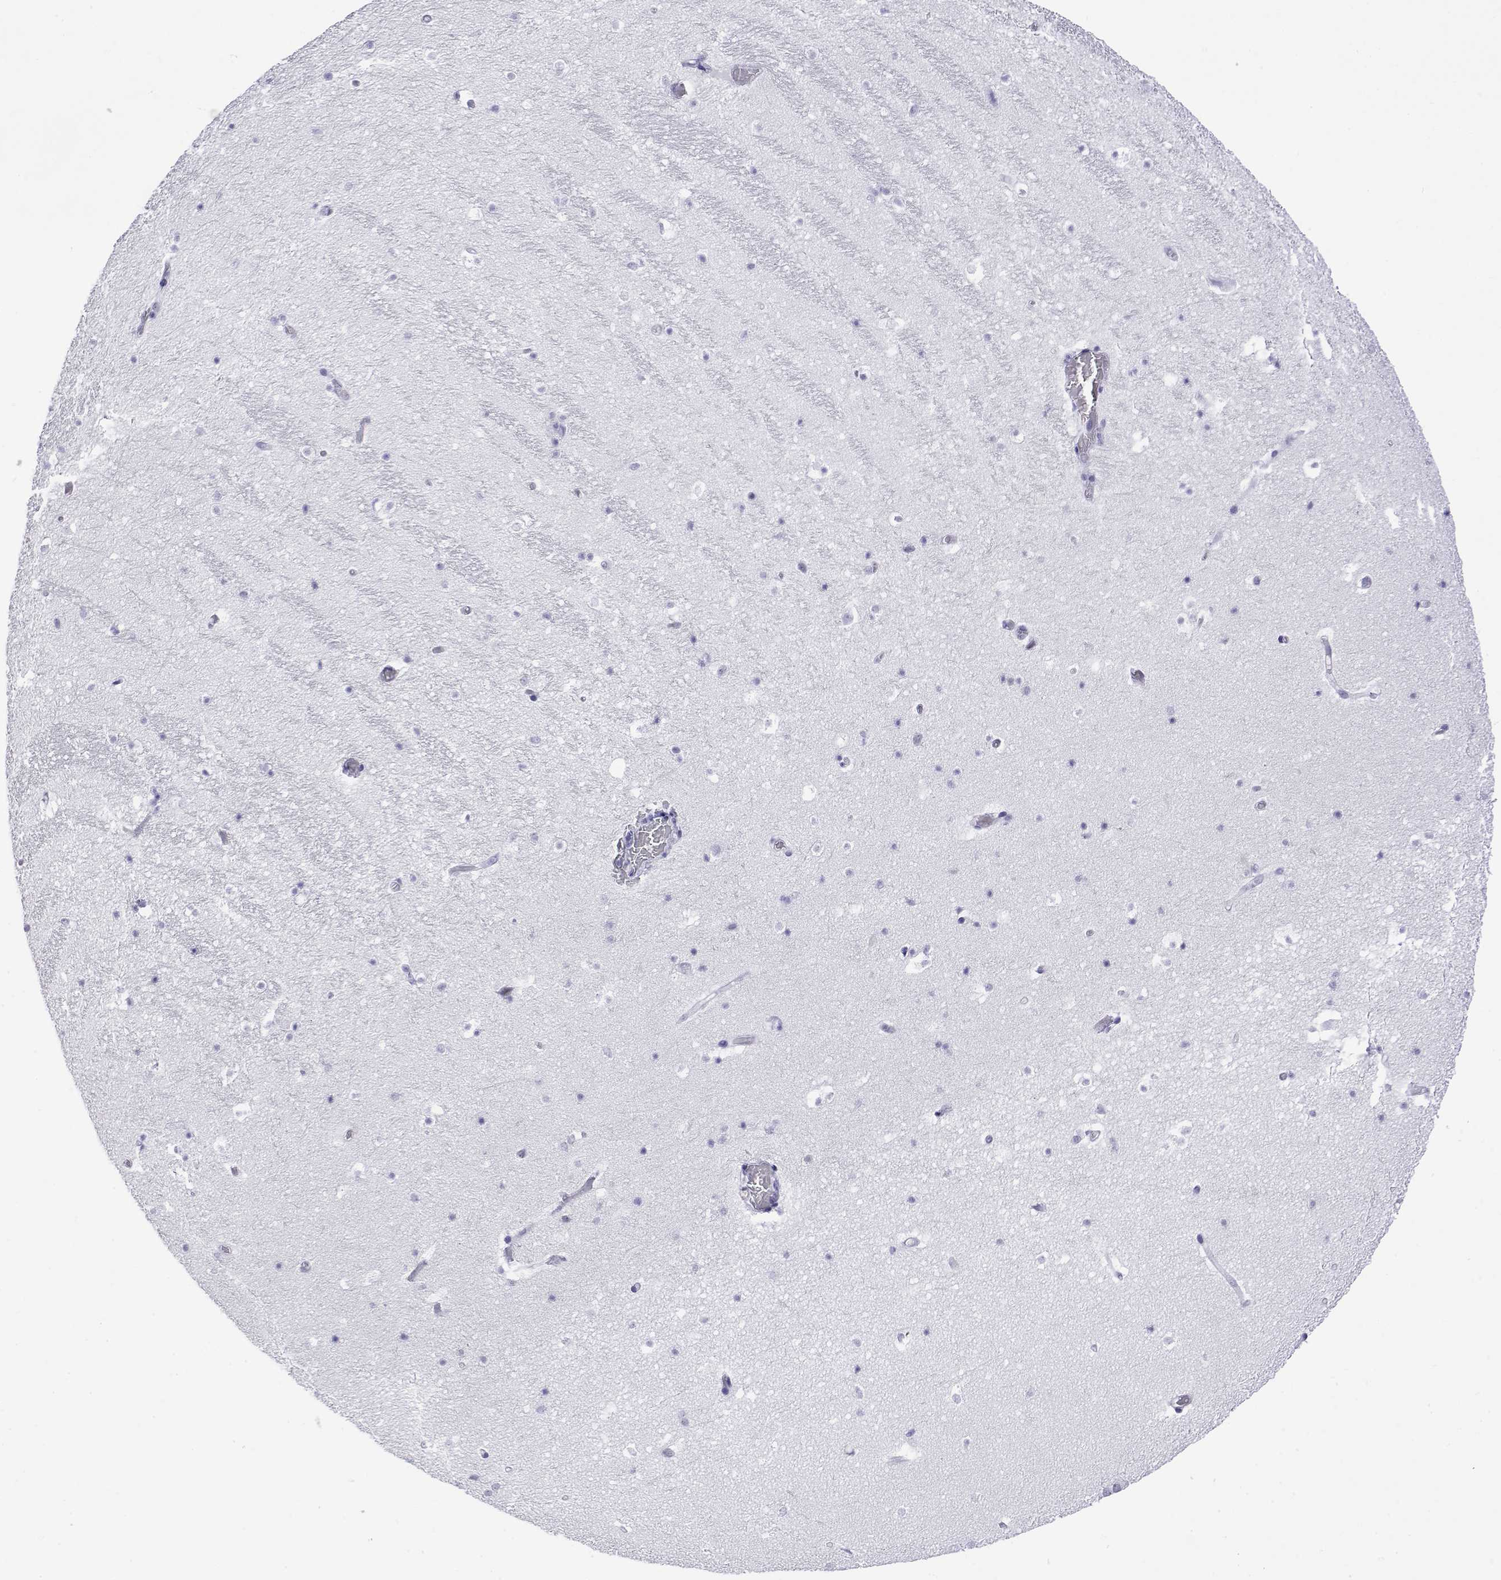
{"staining": {"intensity": "negative", "quantity": "none", "location": "none"}, "tissue": "hippocampus", "cell_type": "Glial cells", "image_type": "normal", "snomed": [{"axis": "morphology", "description": "Normal tissue, NOS"}, {"axis": "topography", "description": "Hippocampus"}], "caption": "Immunohistochemistry (IHC) image of normal hippocampus: hippocampus stained with DAB reveals no significant protein staining in glial cells.", "gene": "POLDIP3", "patient": {"sex": "male", "age": 26}}